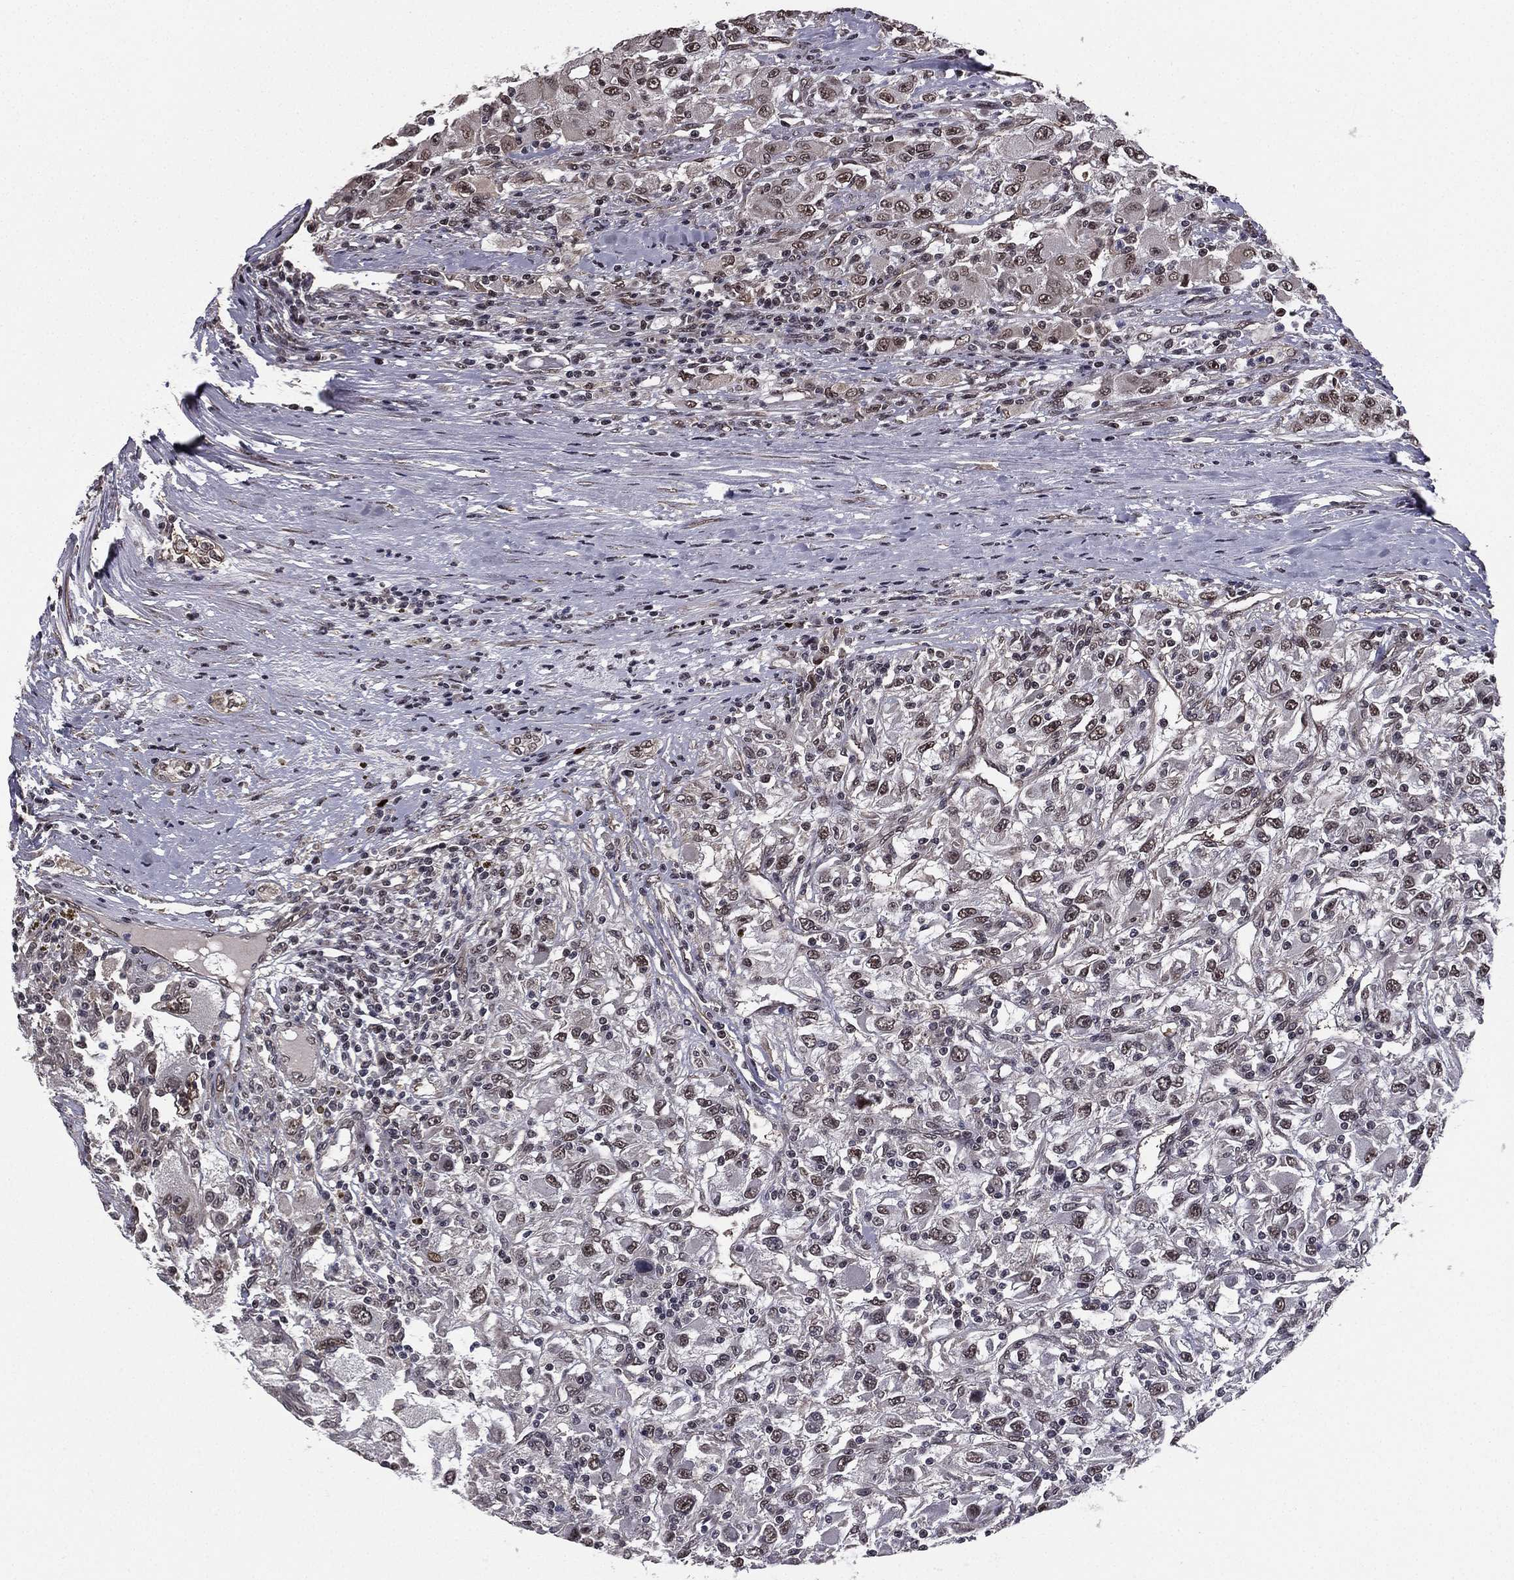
{"staining": {"intensity": "negative", "quantity": "none", "location": "none"}, "tissue": "renal cancer", "cell_type": "Tumor cells", "image_type": "cancer", "snomed": [{"axis": "morphology", "description": "Adenocarcinoma, NOS"}, {"axis": "topography", "description": "Kidney"}], "caption": "This is a micrograph of IHC staining of renal adenocarcinoma, which shows no positivity in tumor cells.", "gene": "RARB", "patient": {"sex": "female", "age": 67}}